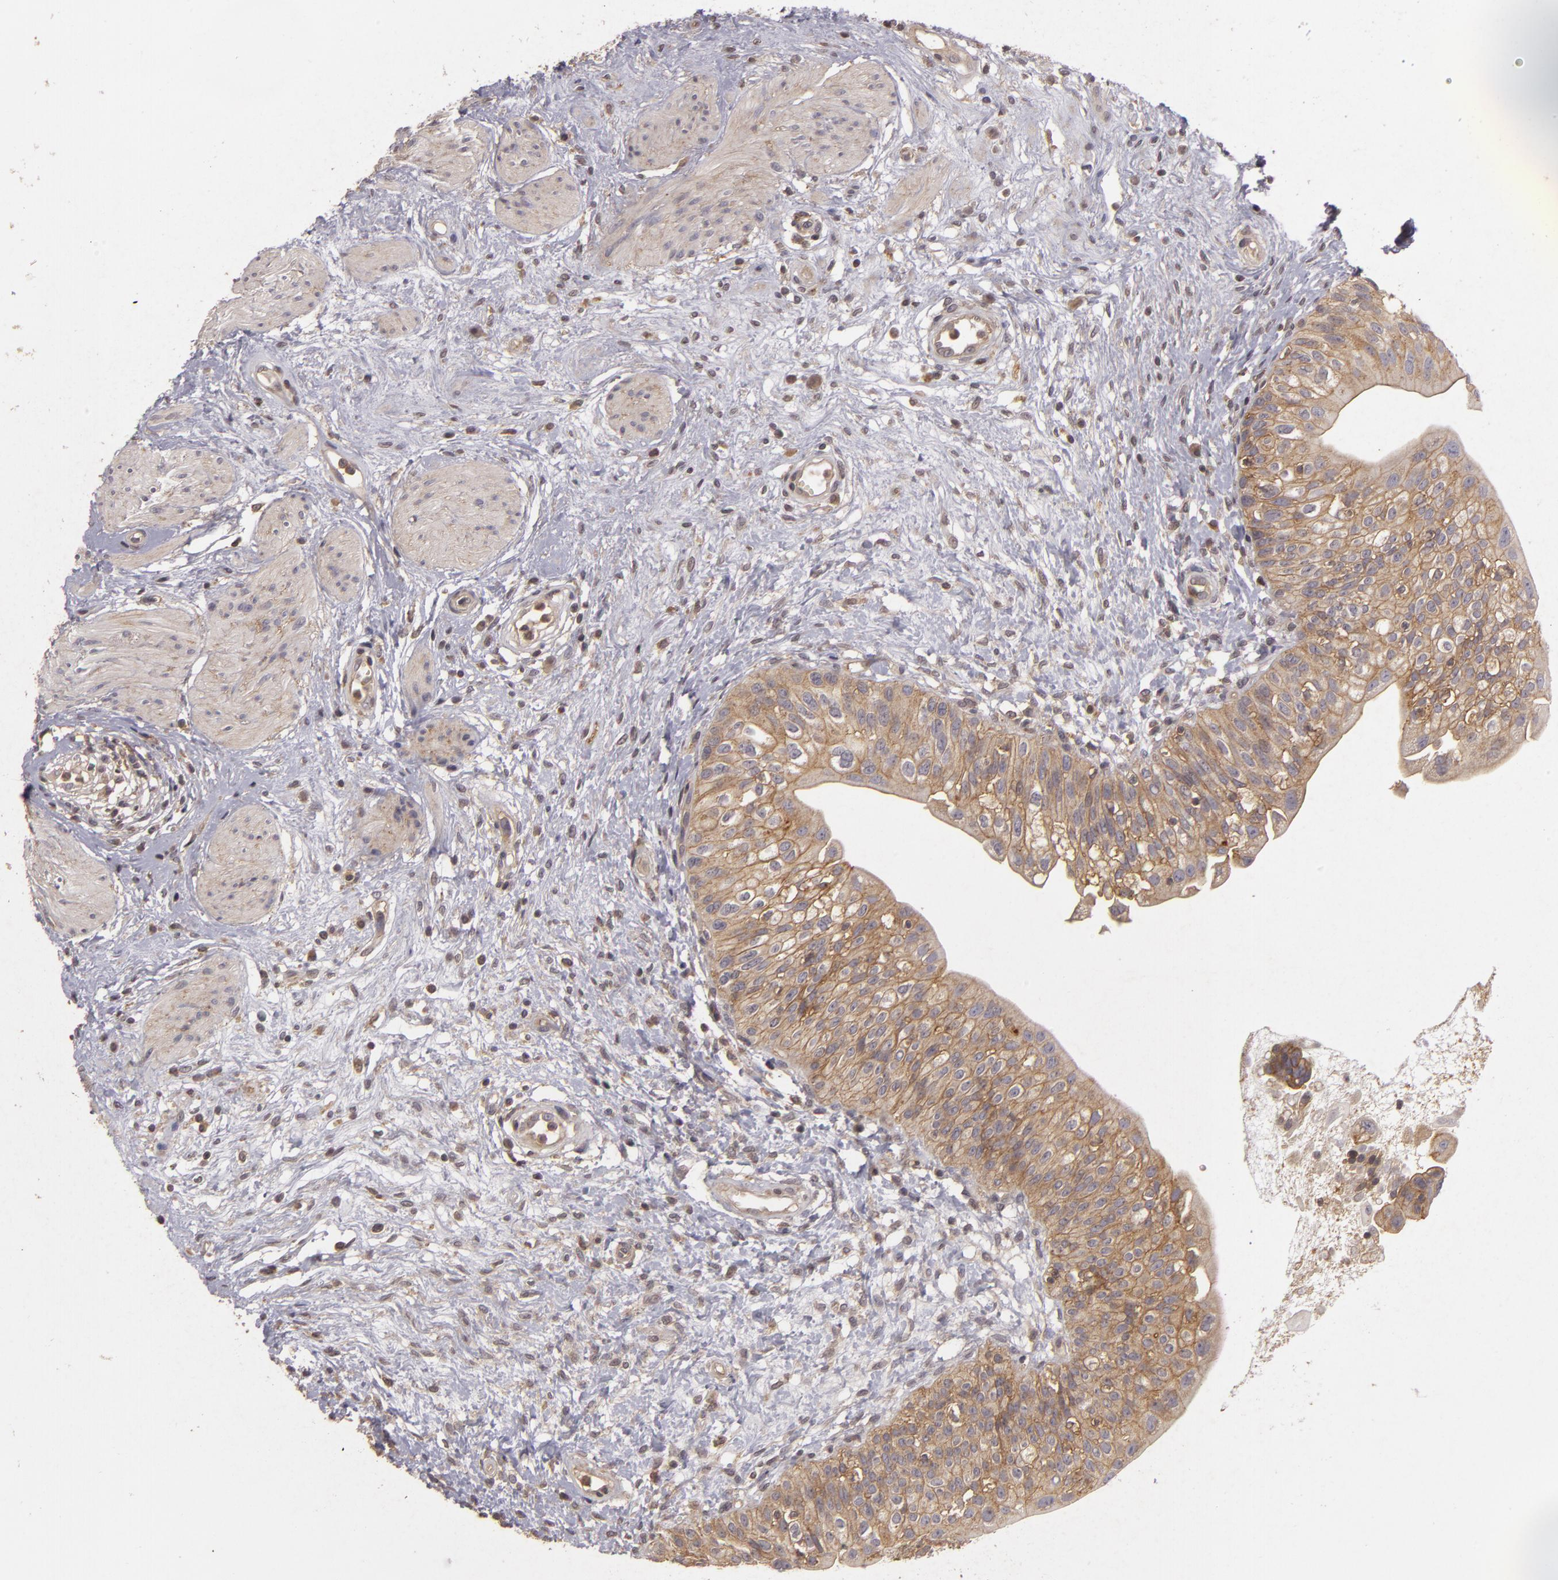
{"staining": {"intensity": "strong", "quantity": ">75%", "location": "cytoplasmic/membranous"}, "tissue": "urinary bladder", "cell_type": "Urothelial cells", "image_type": "normal", "snomed": [{"axis": "morphology", "description": "Normal tissue, NOS"}, {"axis": "topography", "description": "Urinary bladder"}], "caption": "A micrograph showing strong cytoplasmic/membranous expression in approximately >75% of urothelial cells in benign urinary bladder, as visualized by brown immunohistochemical staining.", "gene": "HRAS", "patient": {"sex": "female", "age": 55}}